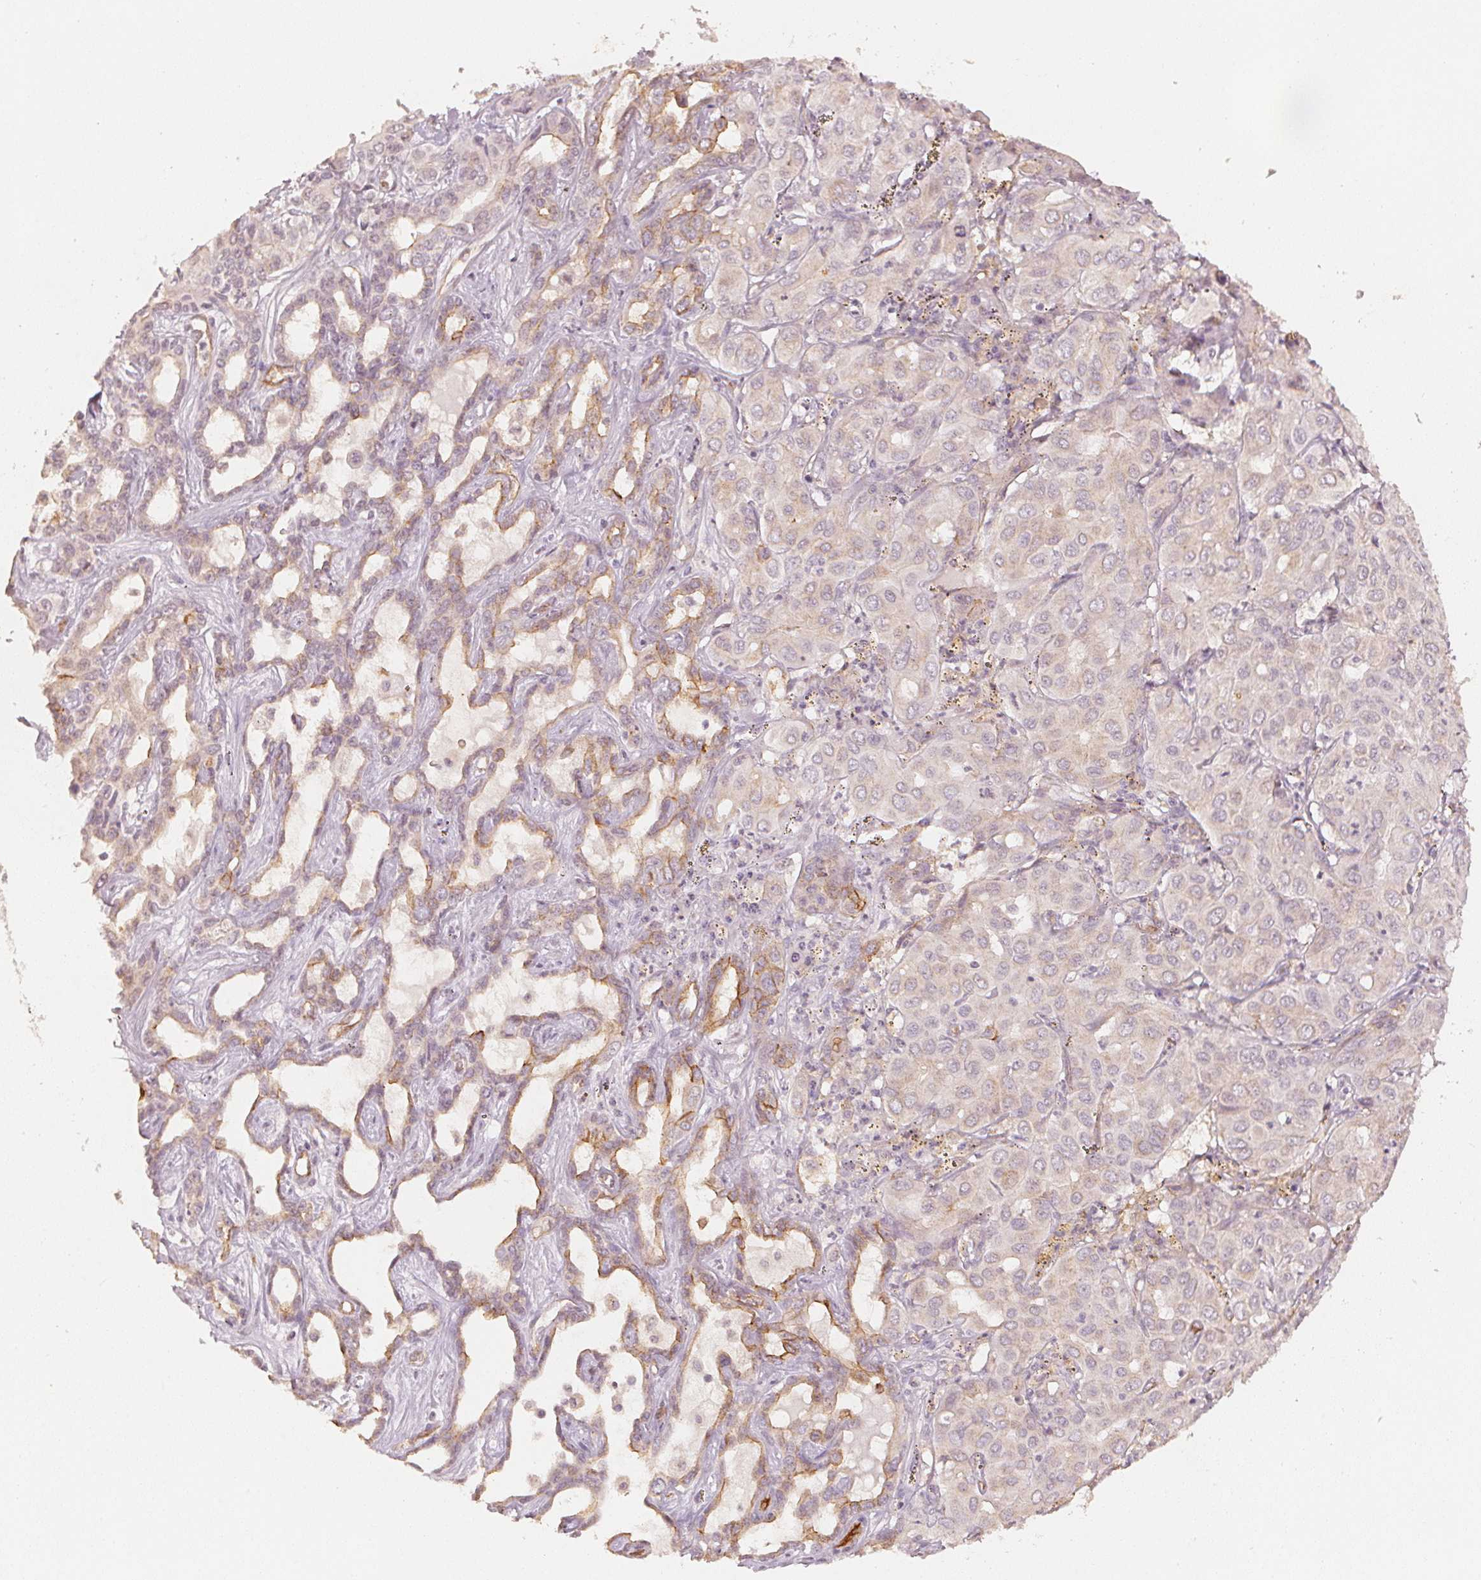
{"staining": {"intensity": "moderate", "quantity": "<25%", "location": "cytoplasmic/membranous"}, "tissue": "liver cancer", "cell_type": "Tumor cells", "image_type": "cancer", "snomed": [{"axis": "morphology", "description": "Cholangiocarcinoma"}, {"axis": "topography", "description": "Liver"}], "caption": "Cholangiocarcinoma (liver) was stained to show a protein in brown. There is low levels of moderate cytoplasmic/membranous staining in approximately <25% of tumor cells. (Brightfield microscopy of DAB IHC at high magnification).", "gene": "CIB1", "patient": {"sex": "female", "age": 60}}